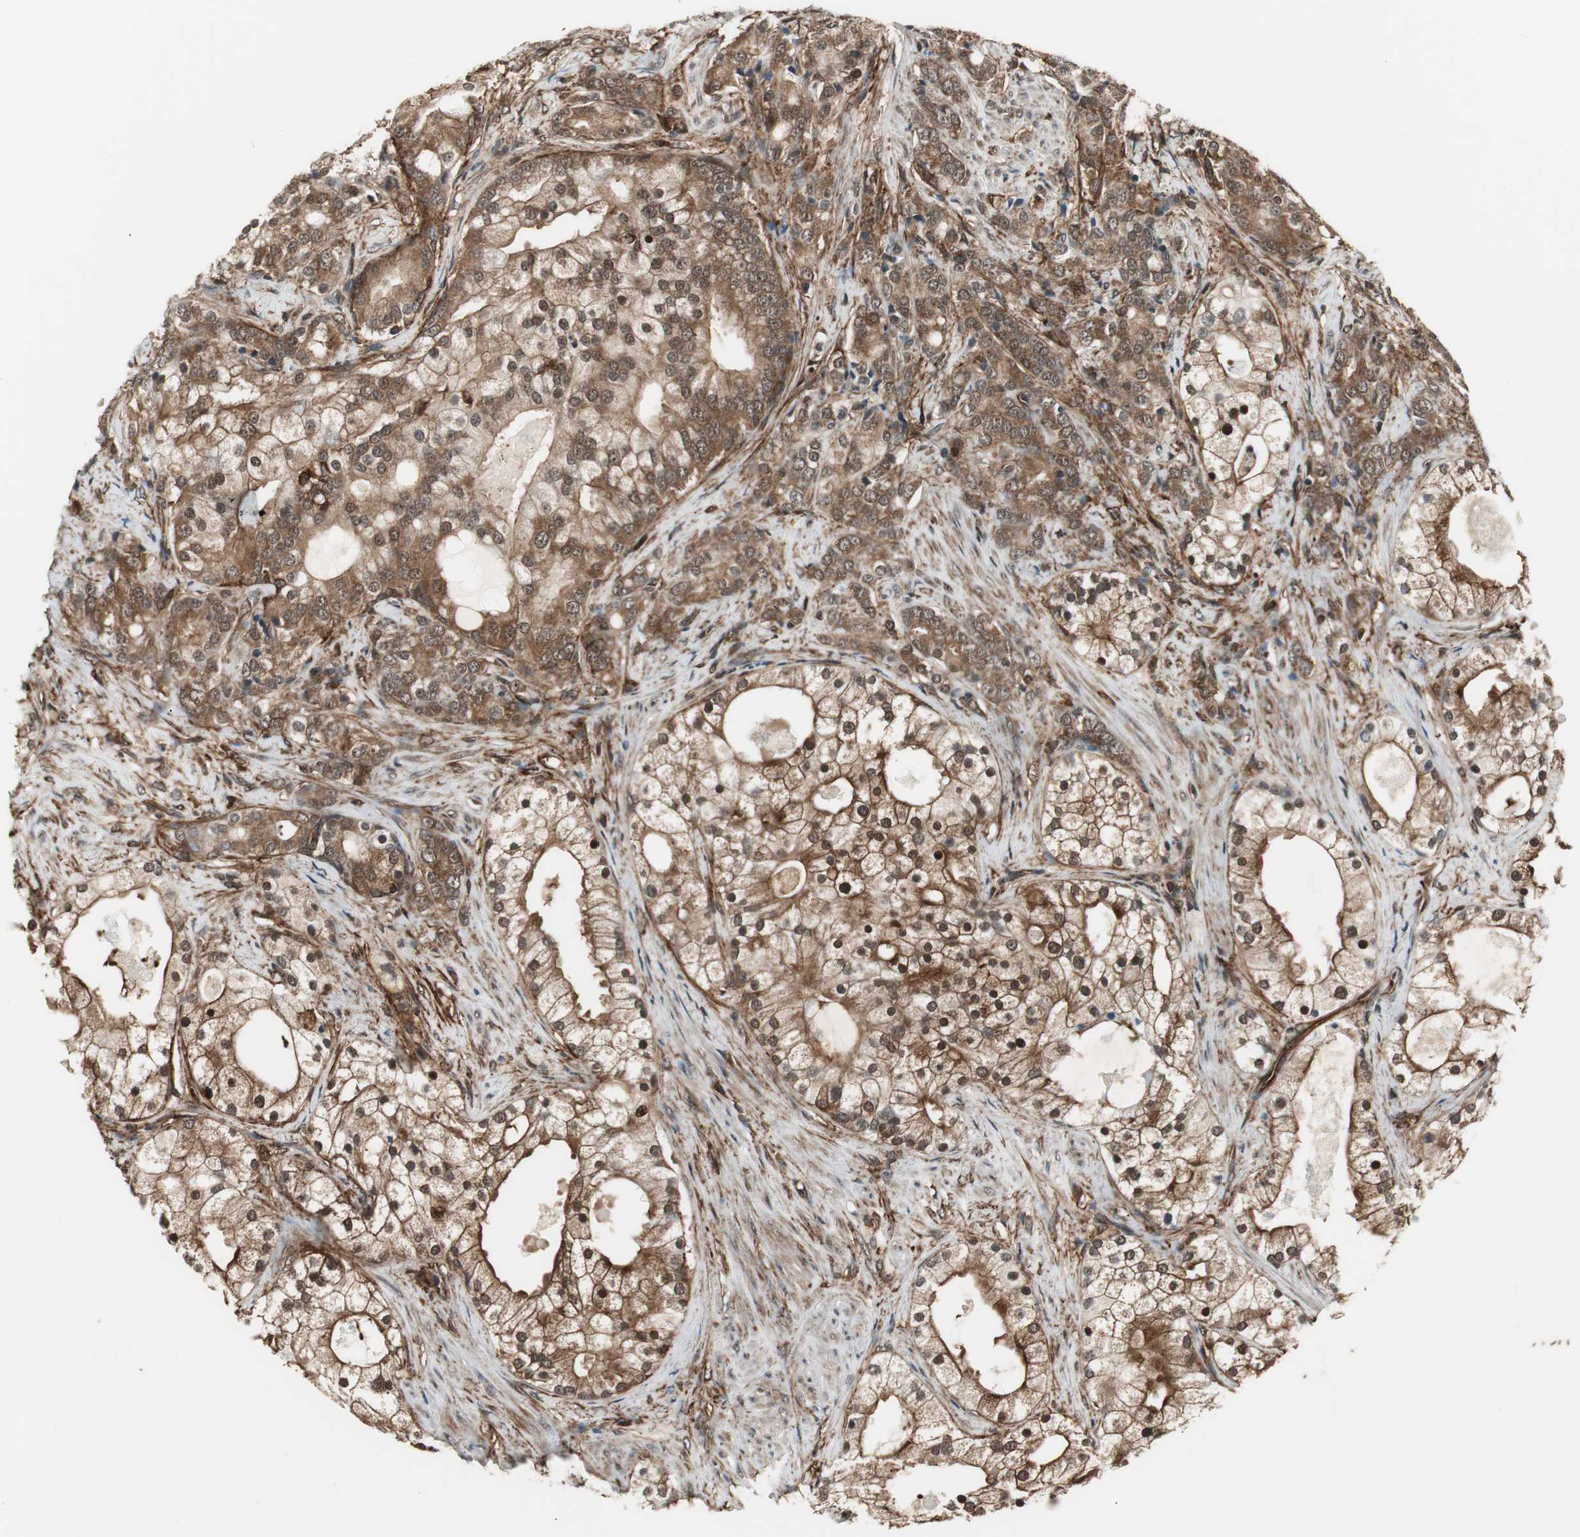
{"staining": {"intensity": "moderate", "quantity": ">75%", "location": "cytoplasmic/membranous"}, "tissue": "prostate cancer", "cell_type": "Tumor cells", "image_type": "cancer", "snomed": [{"axis": "morphology", "description": "Adenocarcinoma, Low grade"}, {"axis": "topography", "description": "Prostate"}], "caption": "Approximately >75% of tumor cells in human prostate cancer (low-grade adenocarcinoma) display moderate cytoplasmic/membranous protein expression as visualized by brown immunohistochemical staining.", "gene": "PTPN11", "patient": {"sex": "male", "age": 58}}